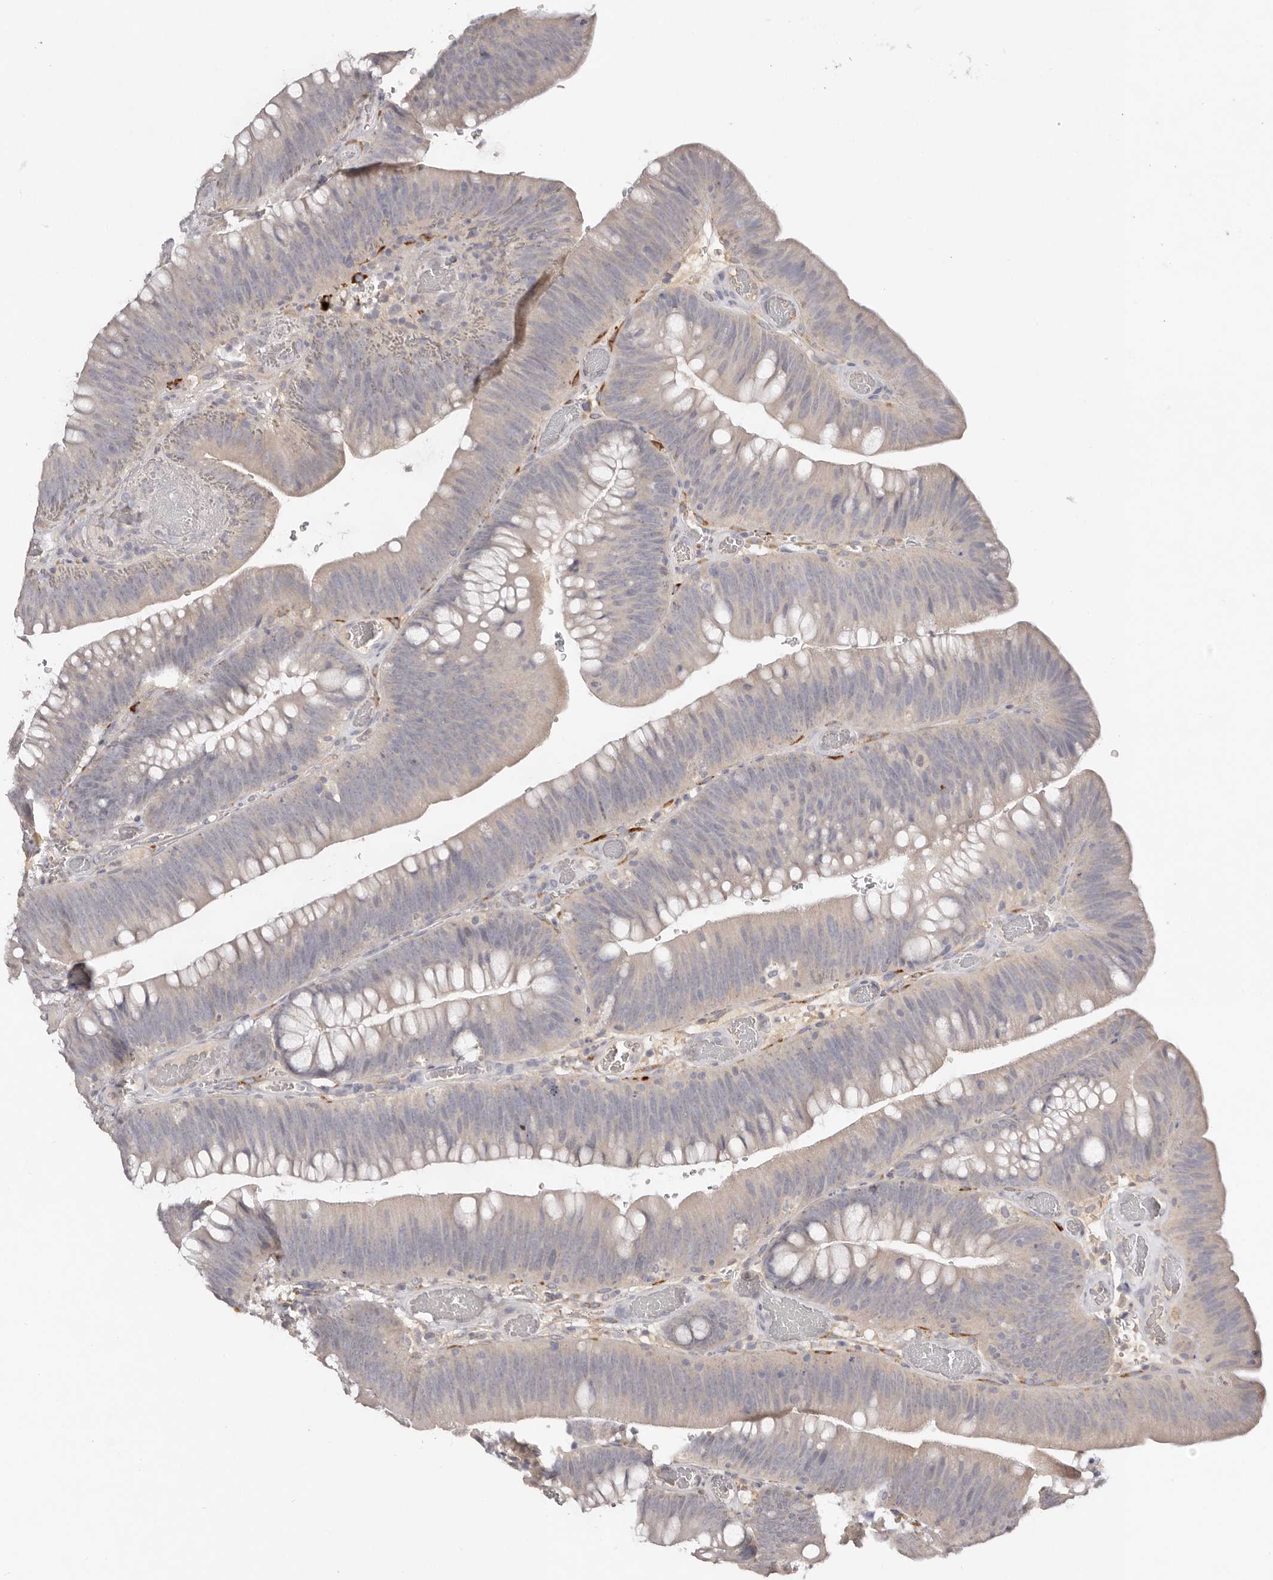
{"staining": {"intensity": "negative", "quantity": "none", "location": "none"}, "tissue": "colorectal cancer", "cell_type": "Tumor cells", "image_type": "cancer", "snomed": [{"axis": "morphology", "description": "Normal tissue, NOS"}, {"axis": "topography", "description": "Colon"}], "caption": "An IHC photomicrograph of colorectal cancer is shown. There is no staining in tumor cells of colorectal cancer.", "gene": "SCUBE2", "patient": {"sex": "female", "age": 82}}